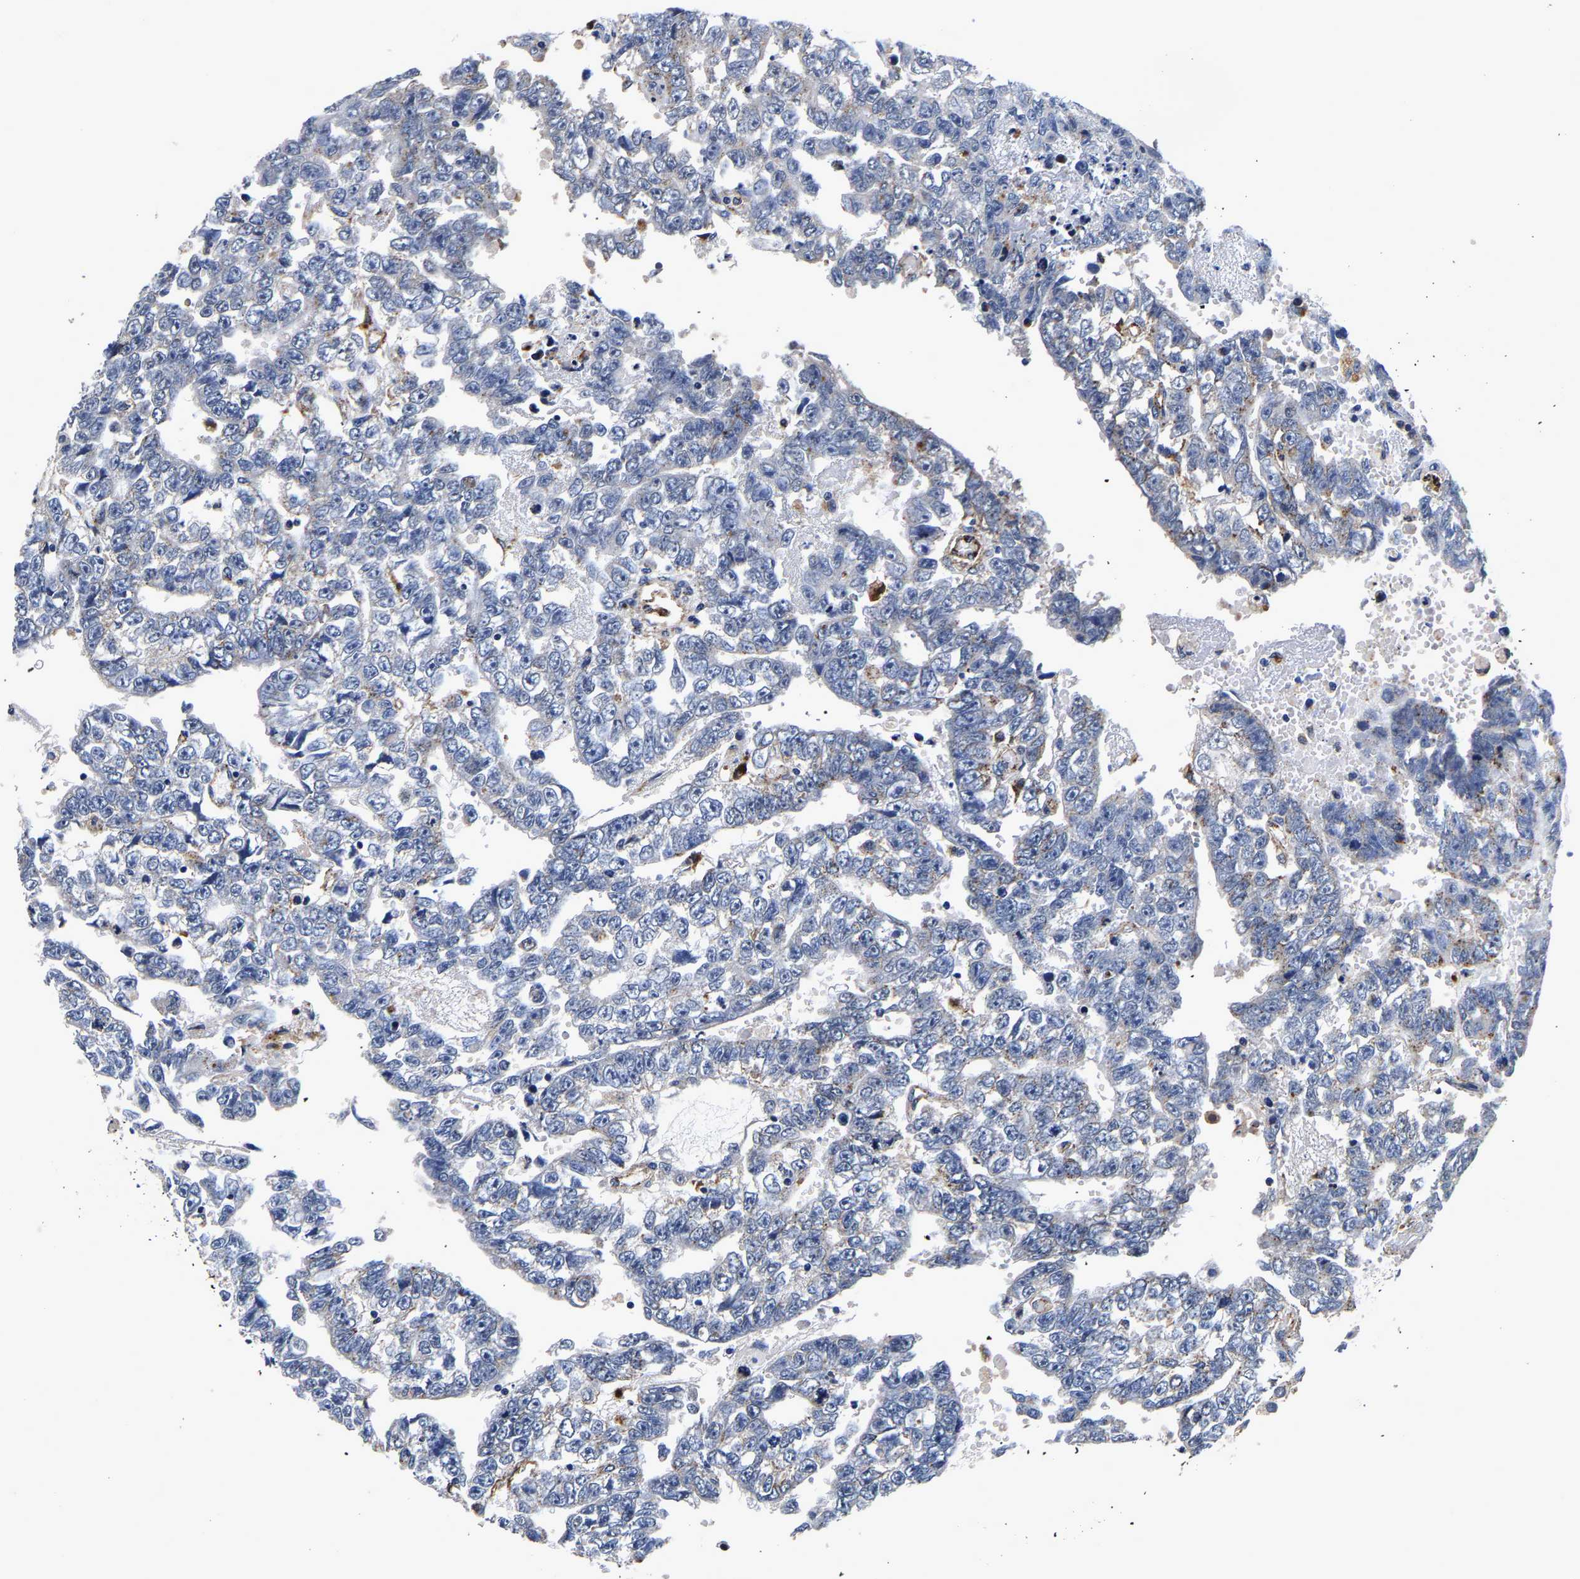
{"staining": {"intensity": "negative", "quantity": "none", "location": "none"}, "tissue": "testis cancer", "cell_type": "Tumor cells", "image_type": "cancer", "snomed": [{"axis": "morphology", "description": "Carcinoma, Embryonal, NOS"}, {"axis": "topography", "description": "Testis"}], "caption": "Tumor cells show no significant protein staining in testis embryonal carcinoma.", "gene": "GRN", "patient": {"sex": "male", "age": 25}}